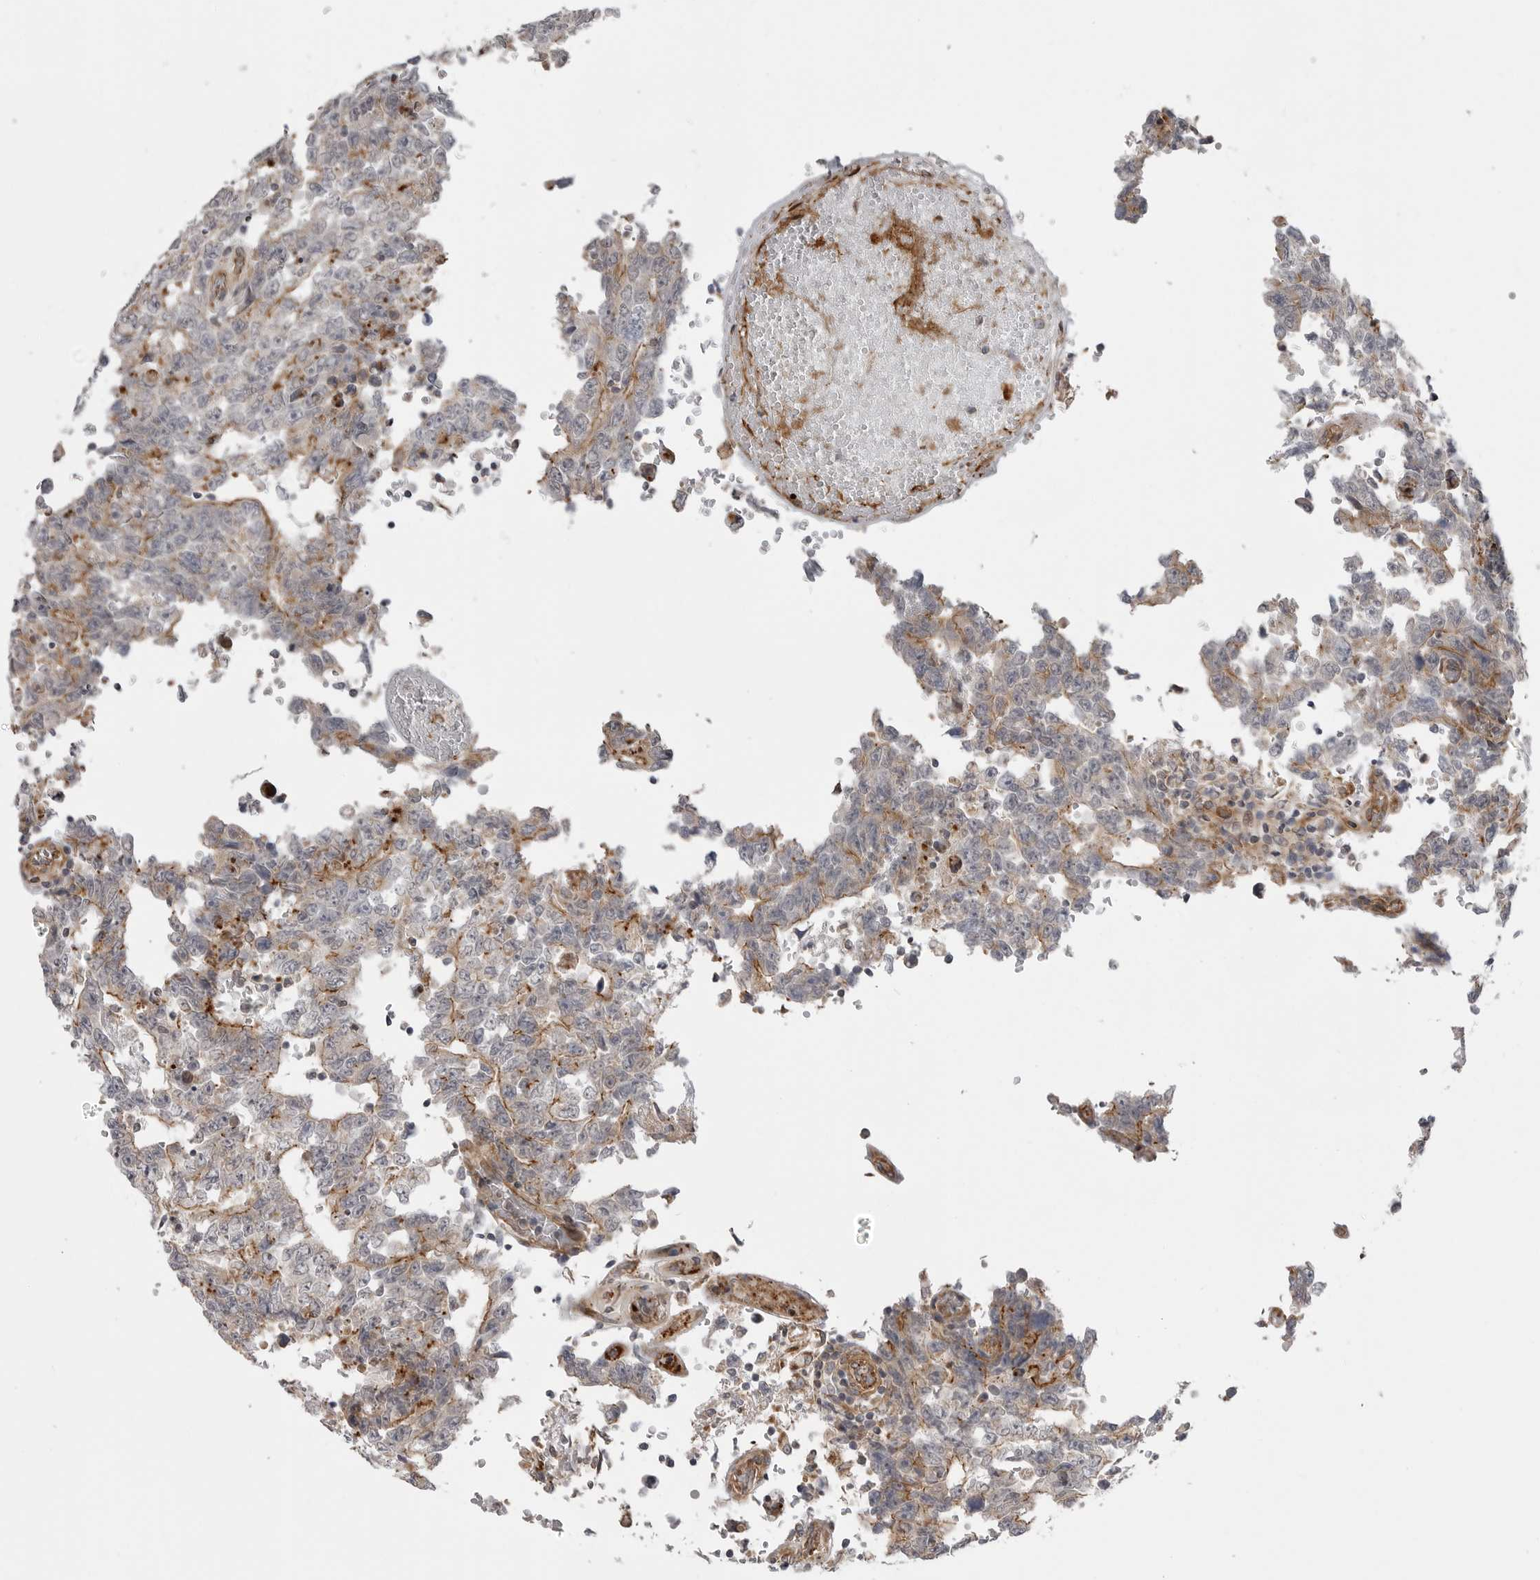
{"staining": {"intensity": "moderate", "quantity": "25%-75%", "location": "cytoplasmic/membranous"}, "tissue": "testis cancer", "cell_type": "Tumor cells", "image_type": "cancer", "snomed": [{"axis": "morphology", "description": "Carcinoma, Embryonal, NOS"}, {"axis": "topography", "description": "Testis"}], "caption": "This is a histology image of immunohistochemistry (IHC) staining of testis embryonal carcinoma, which shows moderate positivity in the cytoplasmic/membranous of tumor cells.", "gene": "SCP2", "patient": {"sex": "male", "age": 26}}